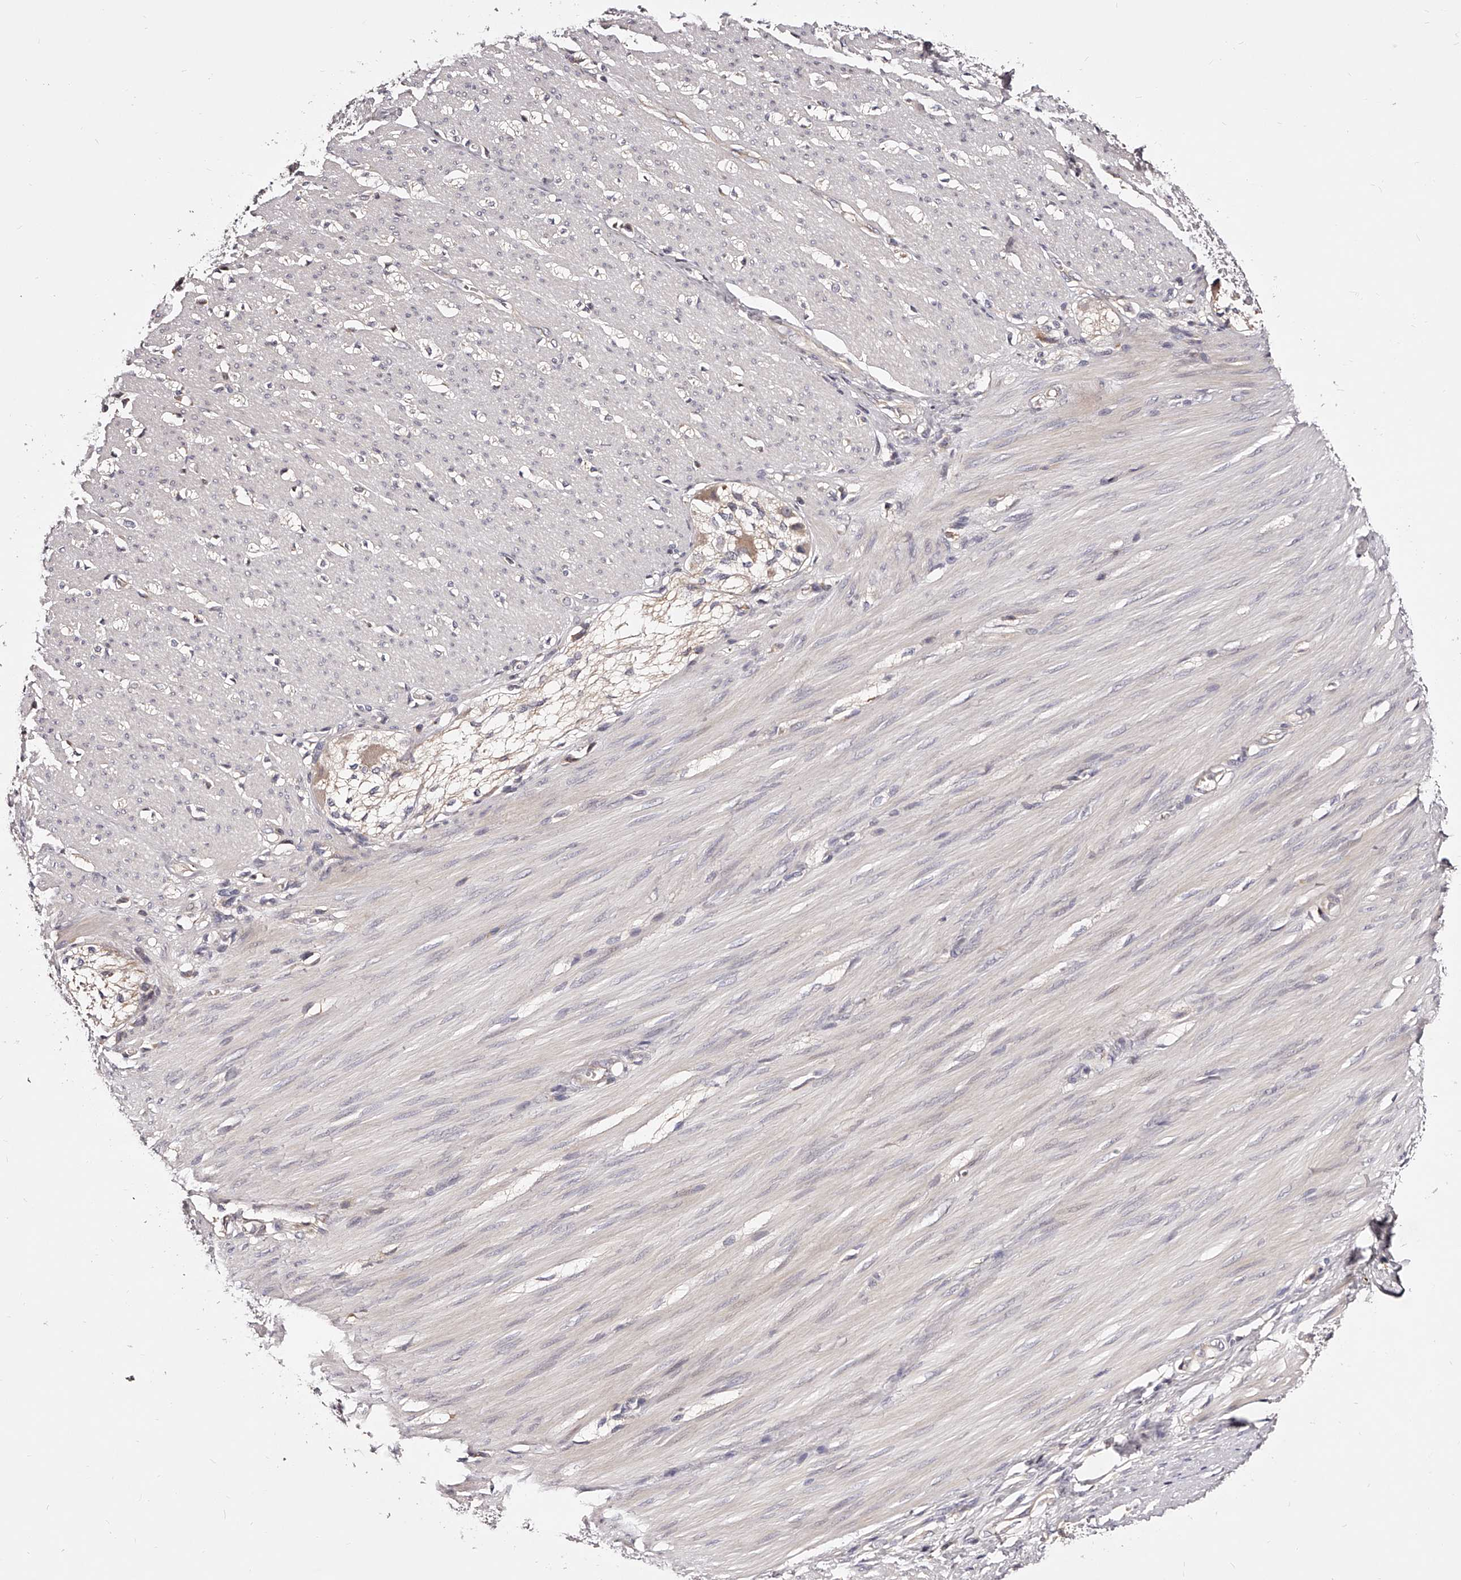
{"staining": {"intensity": "negative", "quantity": "none", "location": "none"}, "tissue": "smooth muscle", "cell_type": "Smooth muscle cells", "image_type": "normal", "snomed": [{"axis": "morphology", "description": "Normal tissue, NOS"}, {"axis": "morphology", "description": "Adenocarcinoma, NOS"}, {"axis": "topography", "description": "Colon"}, {"axis": "topography", "description": "Peripheral nerve tissue"}], "caption": "DAB immunohistochemical staining of unremarkable smooth muscle demonstrates no significant staining in smooth muscle cells. (Stains: DAB (3,3'-diaminobenzidine) IHC with hematoxylin counter stain, Microscopy: brightfield microscopy at high magnification).", "gene": "PHACTR1", "patient": {"sex": "male", "age": 14}}